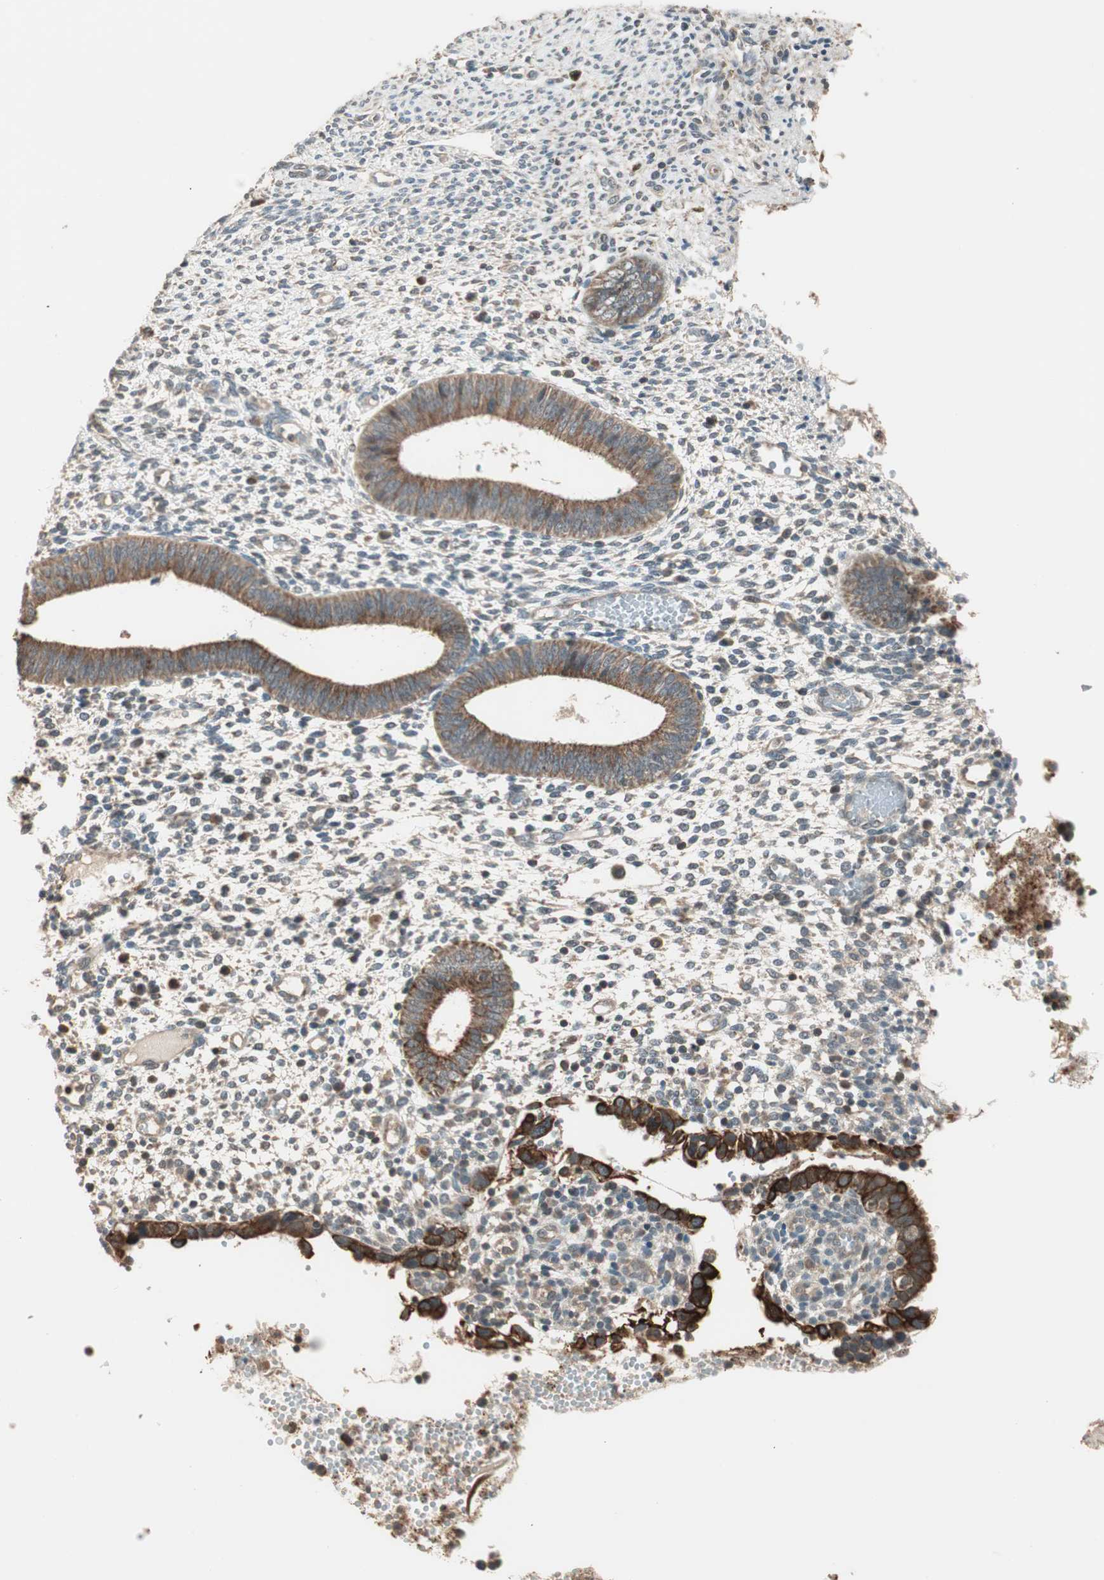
{"staining": {"intensity": "weak", "quantity": "<25%", "location": "cytoplasmic/membranous"}, "tissue": "endometrium", "cell_type": "Cells in endometrial stroma", "image_type": "normal", "snomed": [{"axis": "morphology", "description": "Normal tissue, NOS"}, {"axis": "topography", "description": "Endometrium"}], "caption": "This is a image of IHC staining of unremarkable endometrium, which shows no expression in cells in endometrial stroma.", "gene": "TRIM21", "patient": {"sex": "female", "age": 35}}